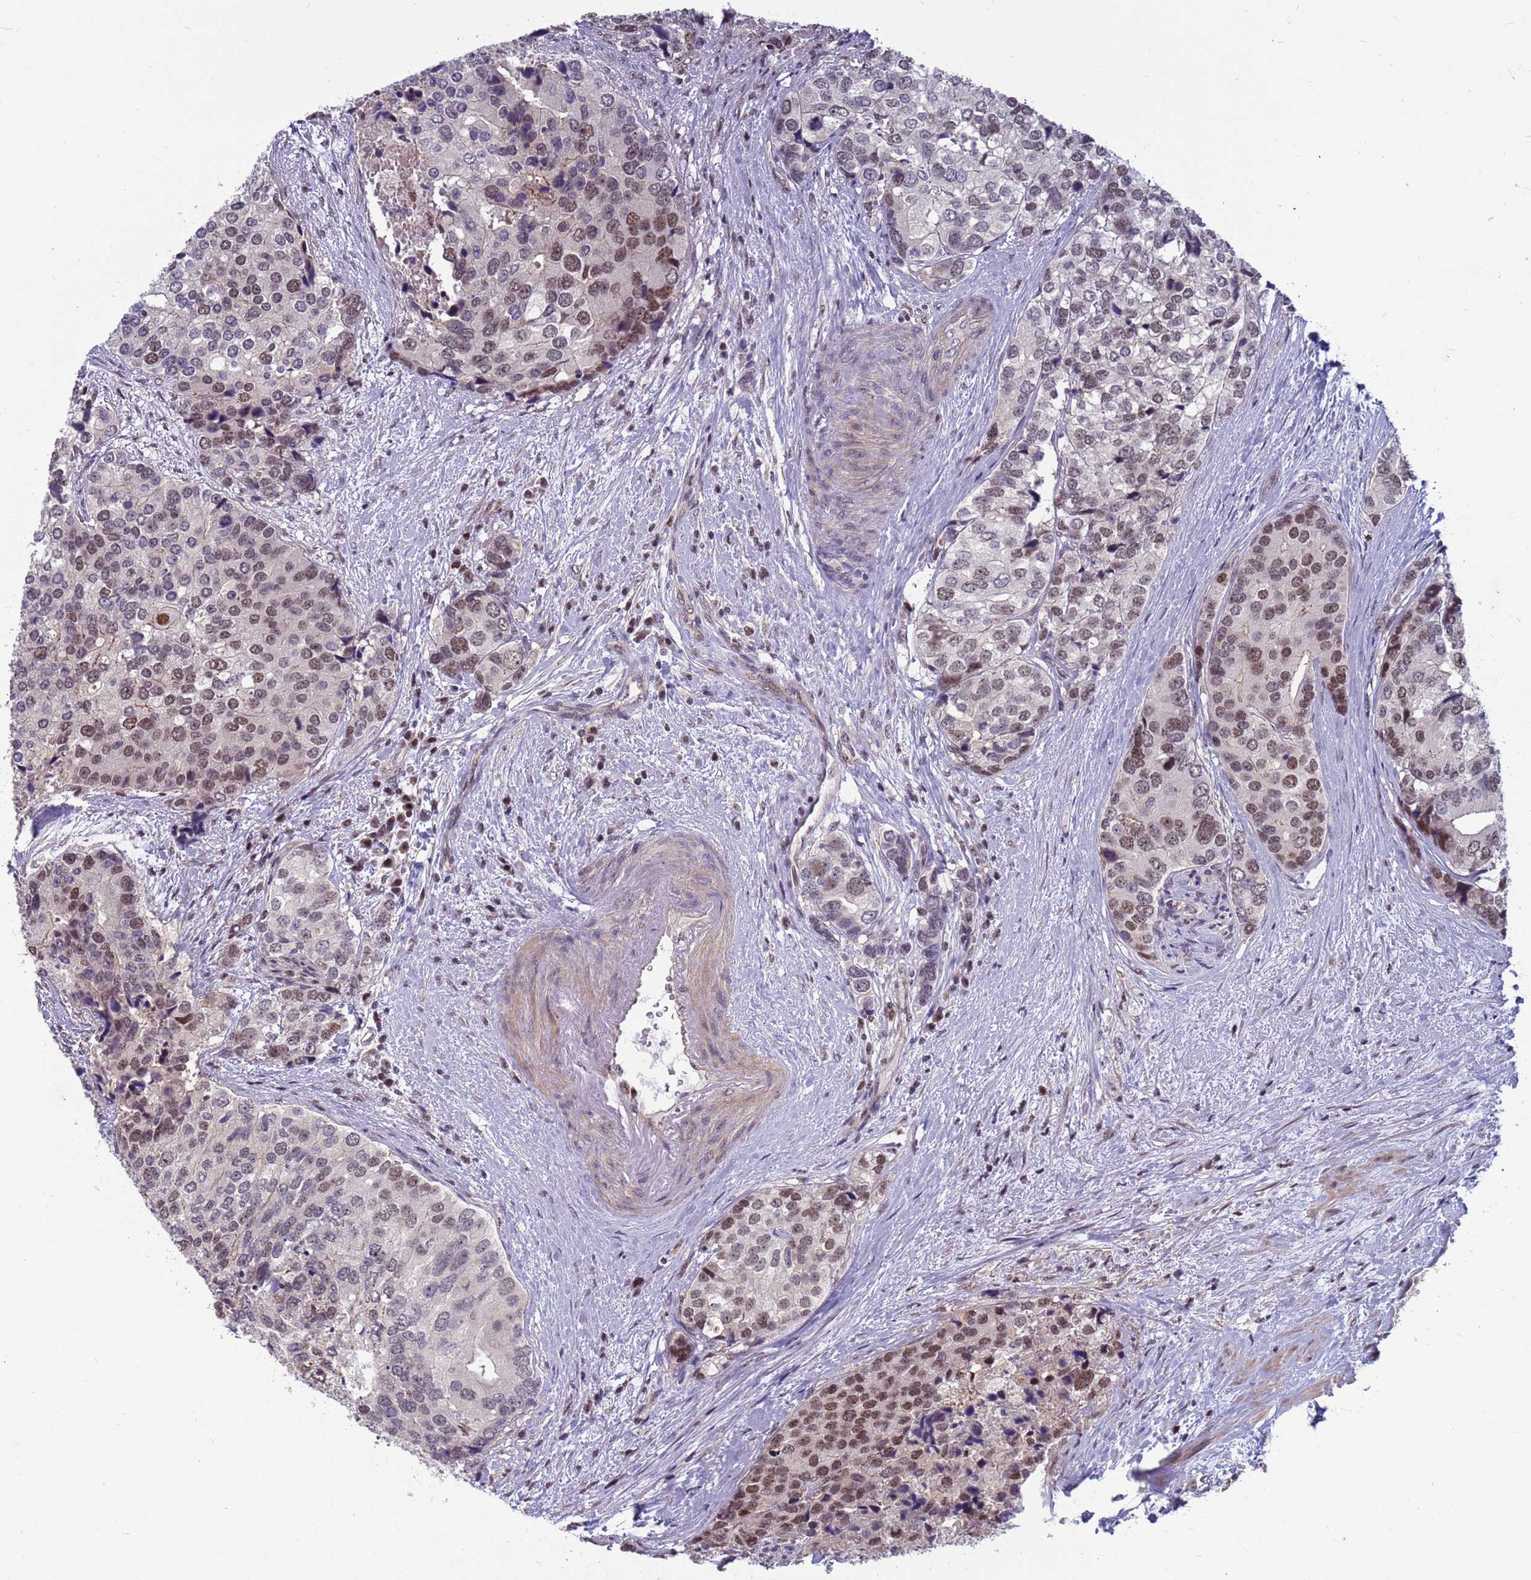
{"staining": {"intensity": "strong", "quantity": "25%-75%", "location": "nuclear"}, "tissue": "prostate cancer", "cell_type": "Tumor cells", "image_type": "cancer", "snomed": [{"axis": "morphology", "description": "Adenocarcinoma, High grade"}, {"axis": "topography", "description": "Prostate"}], "caption": "Immunohistochemistry (DAB) staining of human prostate cancer reveals strong nuclear protein staining in about 25%-75% of tumor cells.", "gene": "NSL1", "patient": {"sex": "male", "age": 62}}